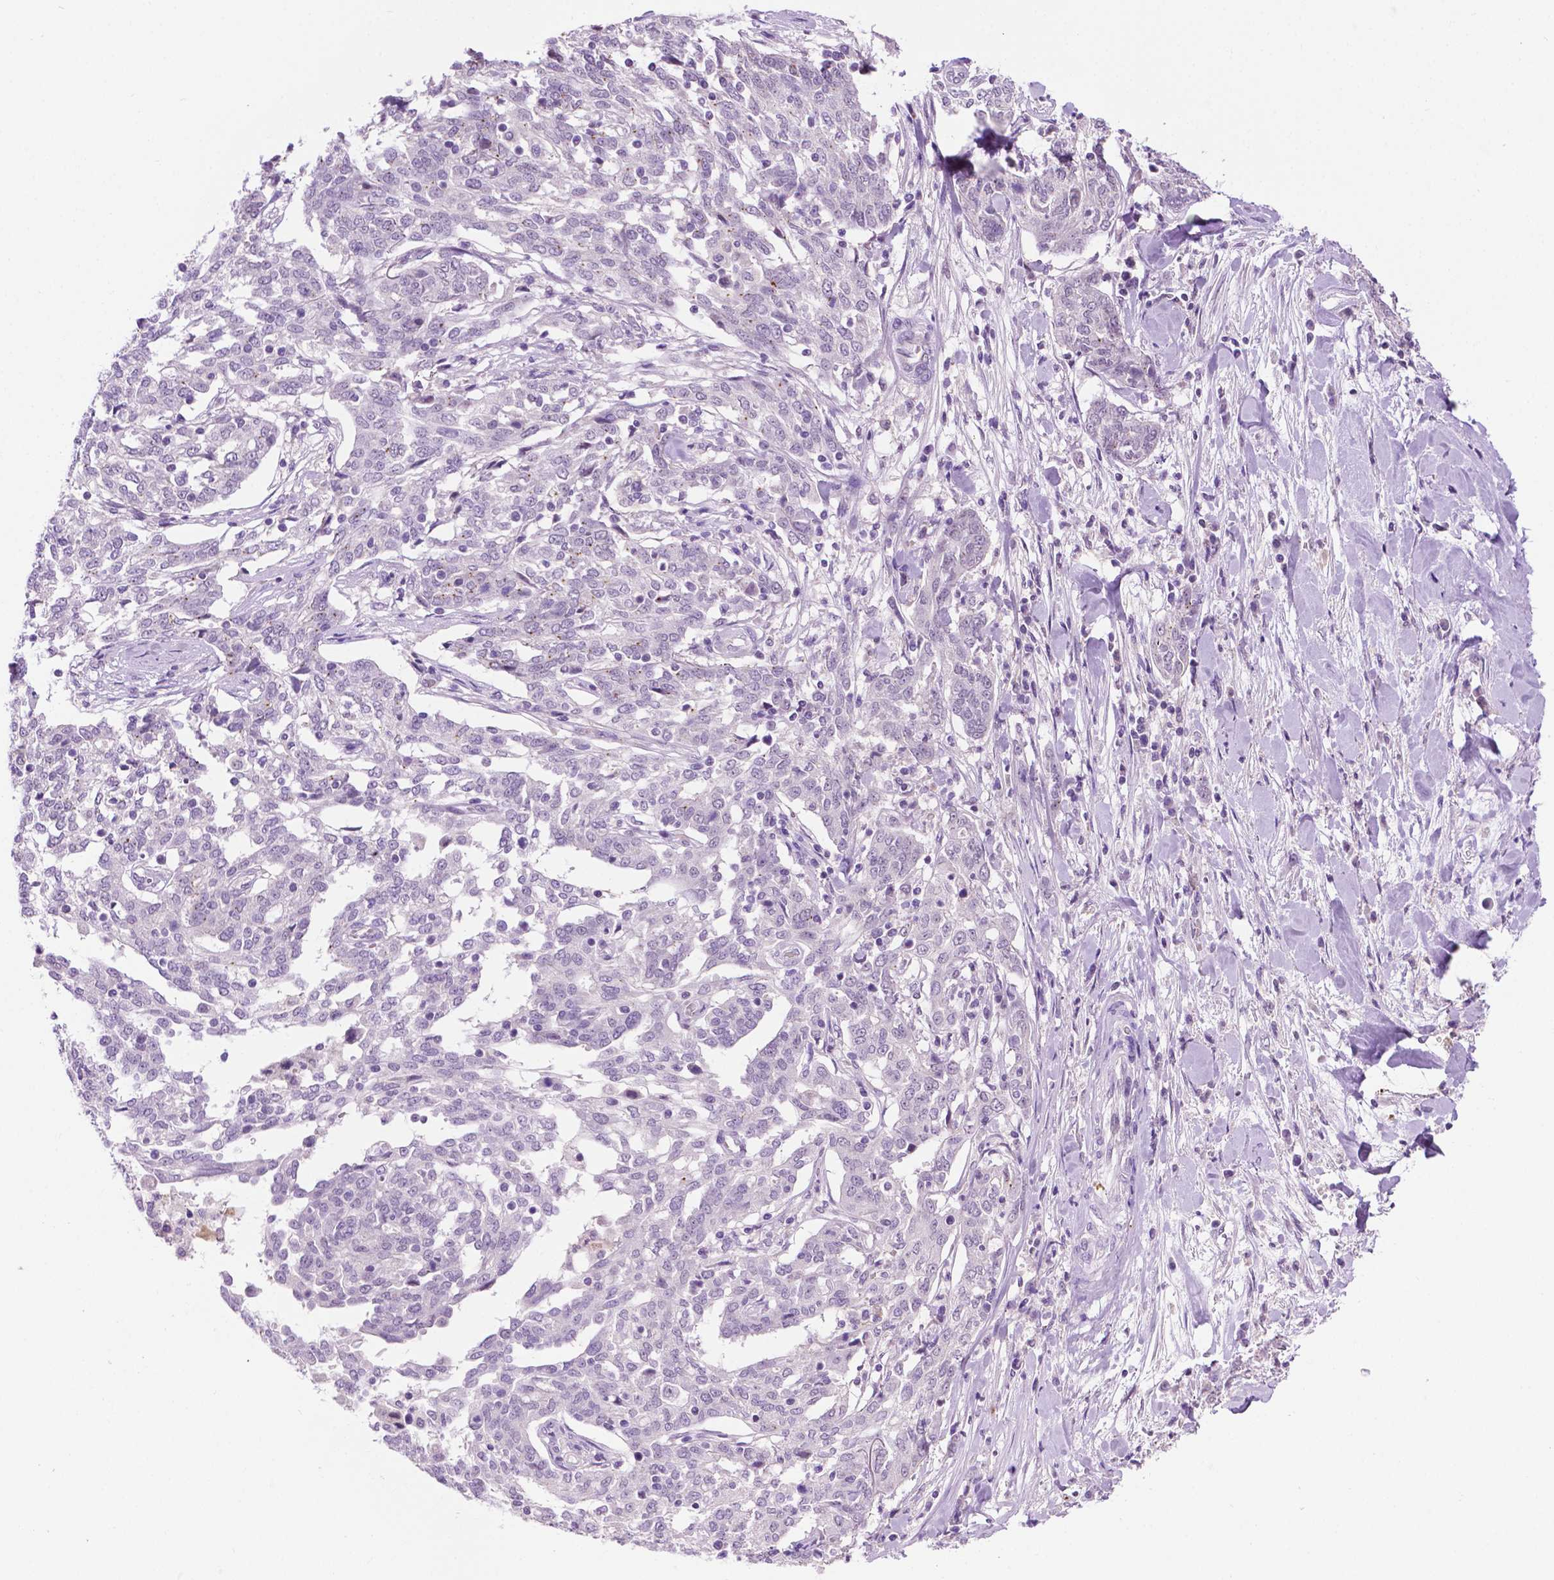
{"staining": {"intensity": "negative", "quantity": "none", "location": "none"}, "tissue": "ovarian cancer", "cell_type": "Tumor cells", "image_type": "cancer", "snomed": [{"axis": "morphology", "description": "Cystadenocarcinoma, serous, NOS"}, {"axis": "topography", "description": "Ovary"}], "caption": "An image of human ovarian serous cystadenocarcinoma is negative for staining in tumor cells.", "gene": "MMP27", "patient": {"sex": "female", "age": 67}}